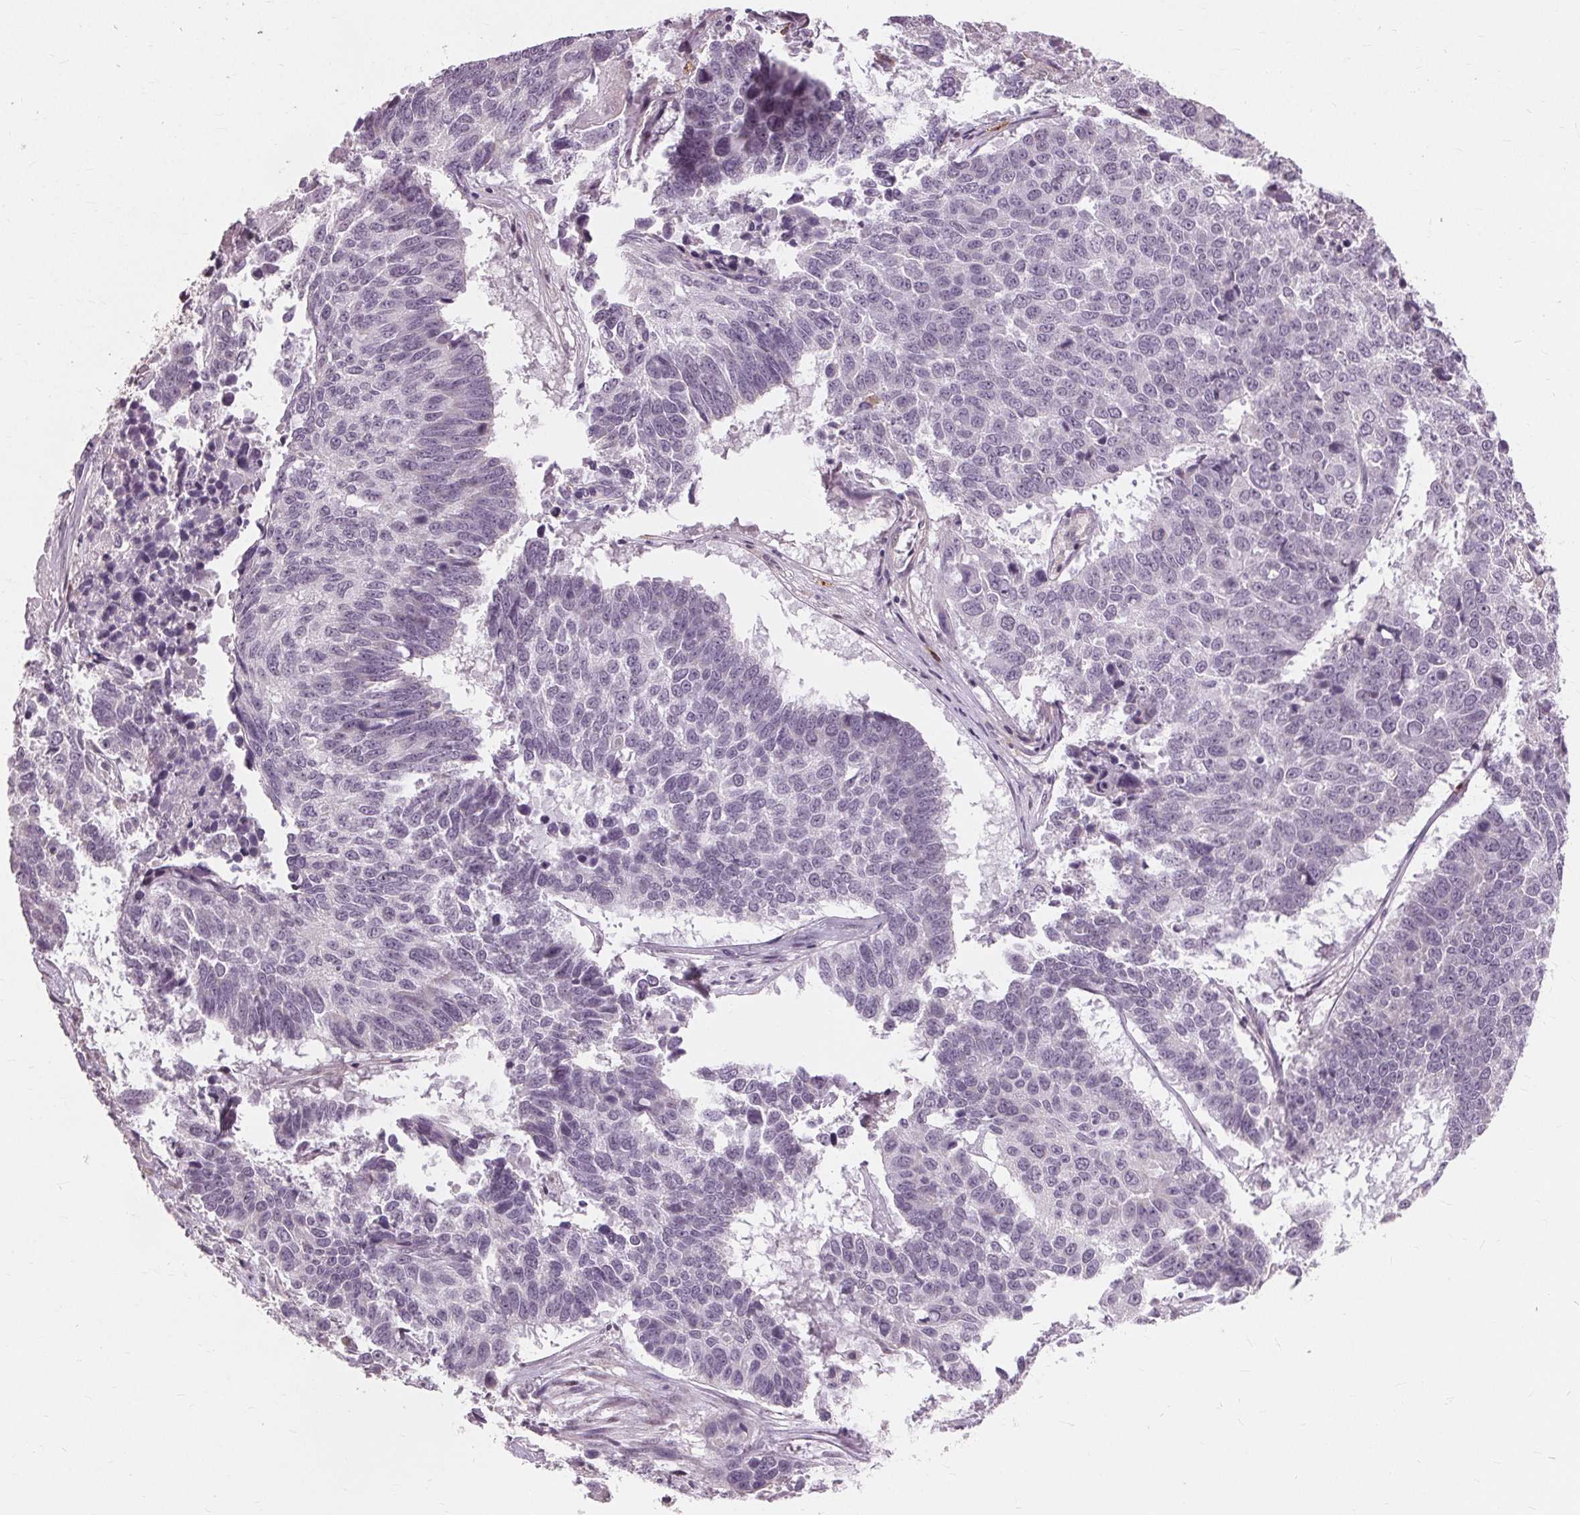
{"staining": {"intensity": "negative", "quantity": "none", "location": "none"}, "tissue": "lung cancer", "cell_type": "Tumor cells", "image_type": "cancer", "snomed": [{"axis": "morphology", "description": "Squamous cell carcinoma, NOS"}, {"axis": "topography", "description": "Lung"}], "caption": "Image shows no significant protein expression in tumor cells of lung cancer.", "gene": "SIGLEC6", "patient": {"sex": "male", "age": 73}}